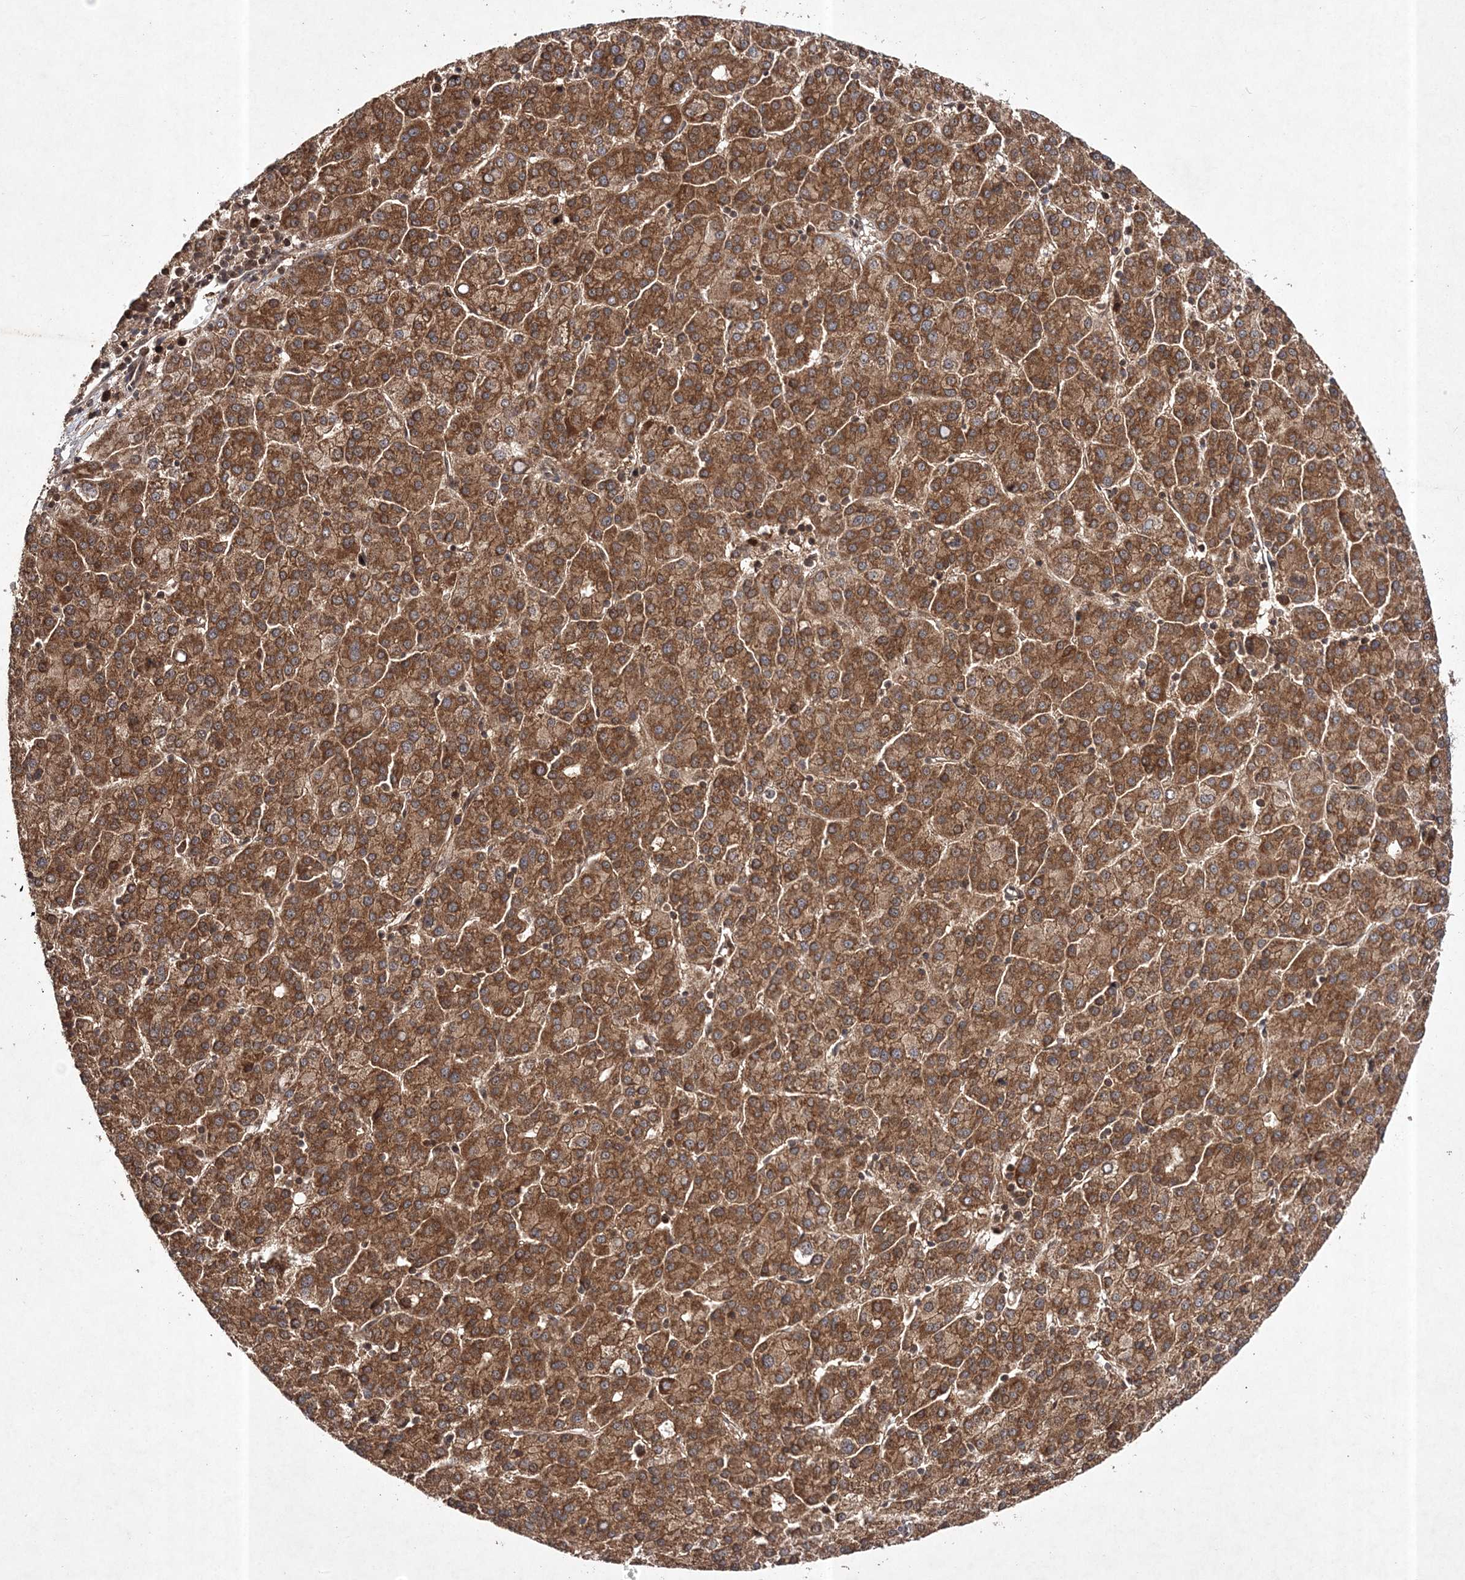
{"staining": {"intensity": "moderate", "quantity": ">75%", "location": "cytoplasmic/membranous"}, "tissue": "liver cancer", "cell_type": "Tumor cells", "image_type": "cancer", "snomed": [{"axis": "morphology", "description": "Carcinoma, Hepatocellular, NOS"}, {"axis": "topography", "description": "Liver"}], "caption": "IHC staining of liver cancer, which displays medium levels of moderate cytoplasmic/membranous positivity in approximately >75% of tumor cells indicating moderate cytoplasmic/membranous protein positivity. The staining was performed using DAB (brown) for protein detection and nuclei were counterstained in hematoxylin (blue).", "gene": "NIF3L1", "patient": {"sex": "female", "age": 58}}